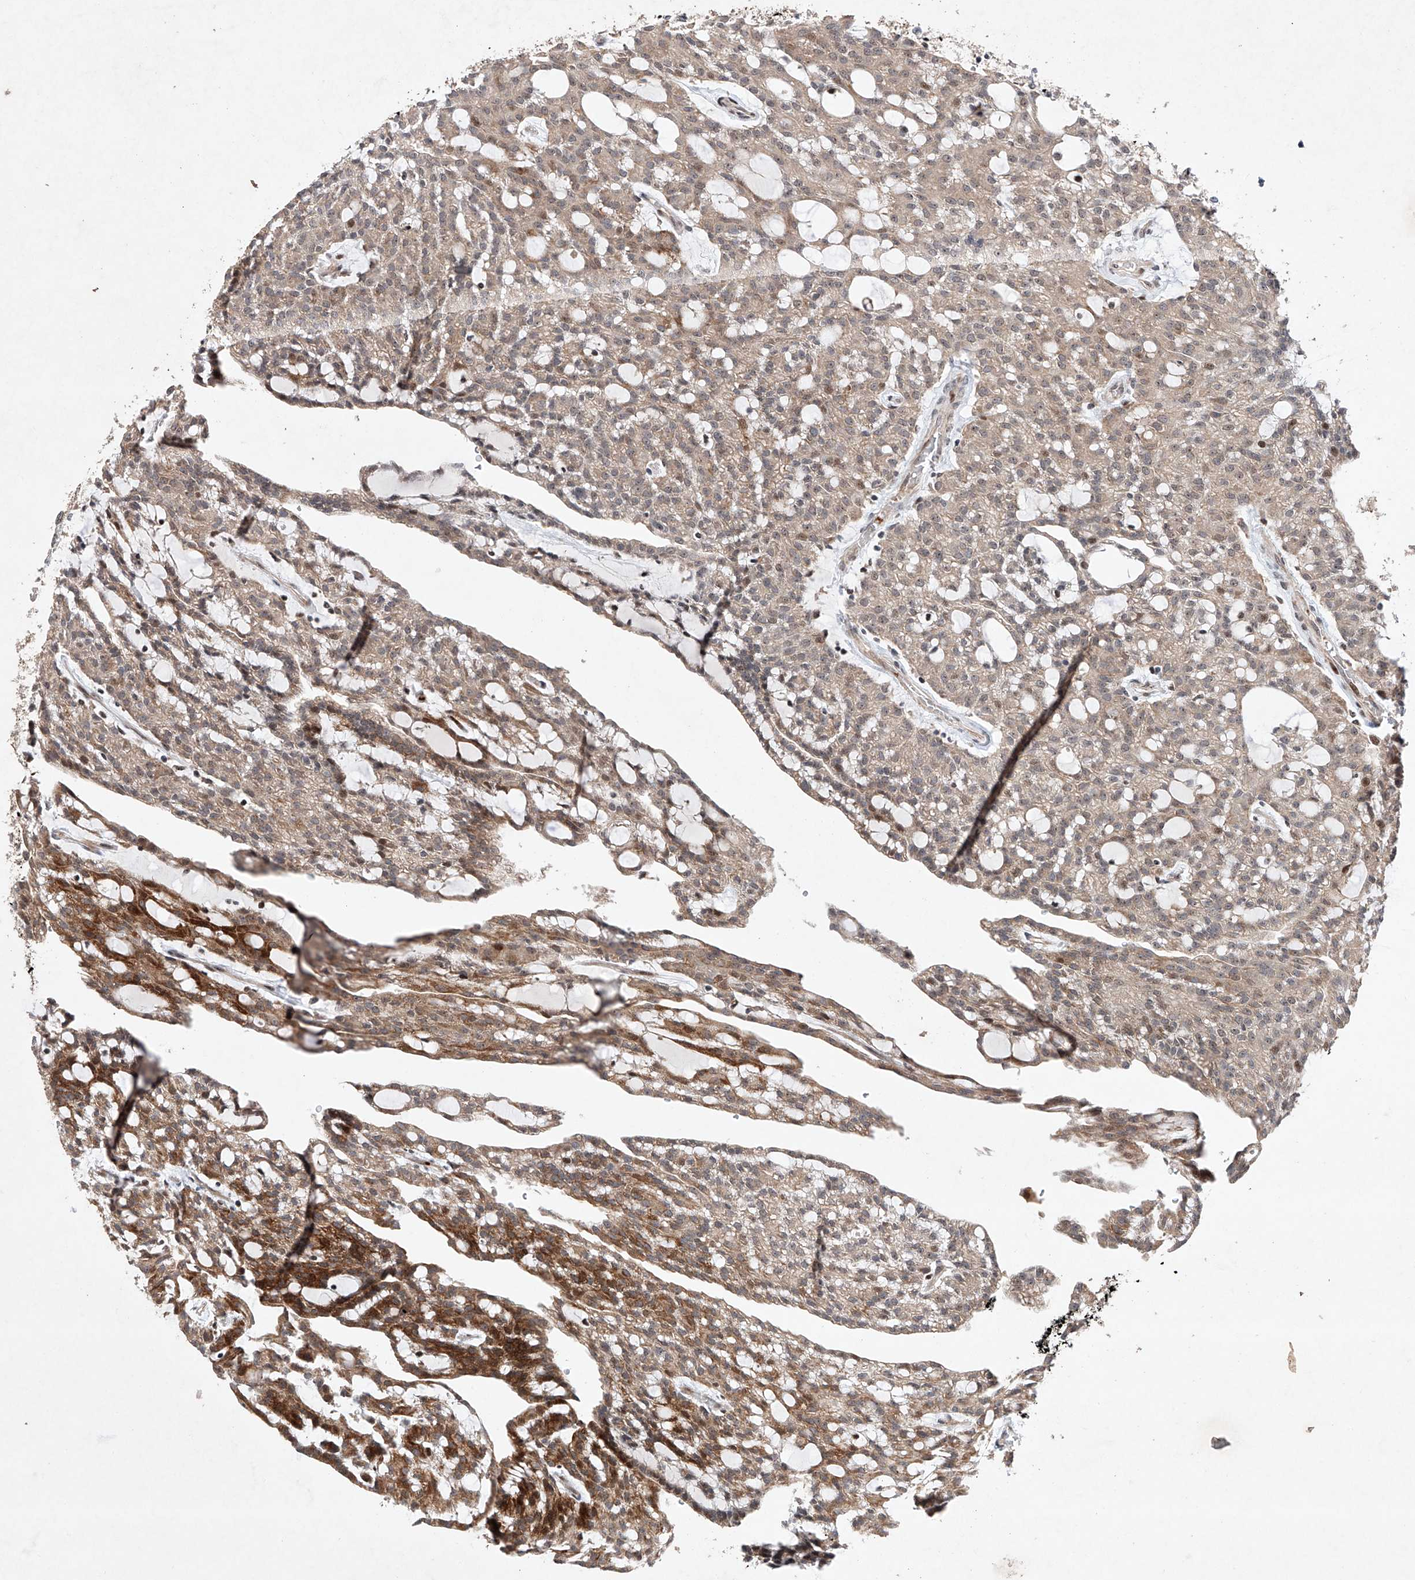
{"staining": {"intensity": "moderate", "quantity": "25%-75%", "location": "cytoplasmic/membranous,nuclear"}, "tissue": "renal cancer", "cell_type": "Tumor cells", "image_type": "cancer", "snomed": [{"axis": "morphology", "description": "Adenocarcinoma, NOS"}, {"axis": "topography", "description": "Kidney"}], "caption": "Immunohistochemical staining of renal cancer reveals moderate cytoplasmic/membranous and nuclear protein positivity in approximately 25%-75% of tumor cells.", "gene": "AFG1L", "patient": {"sex": "male", "age": 63}}